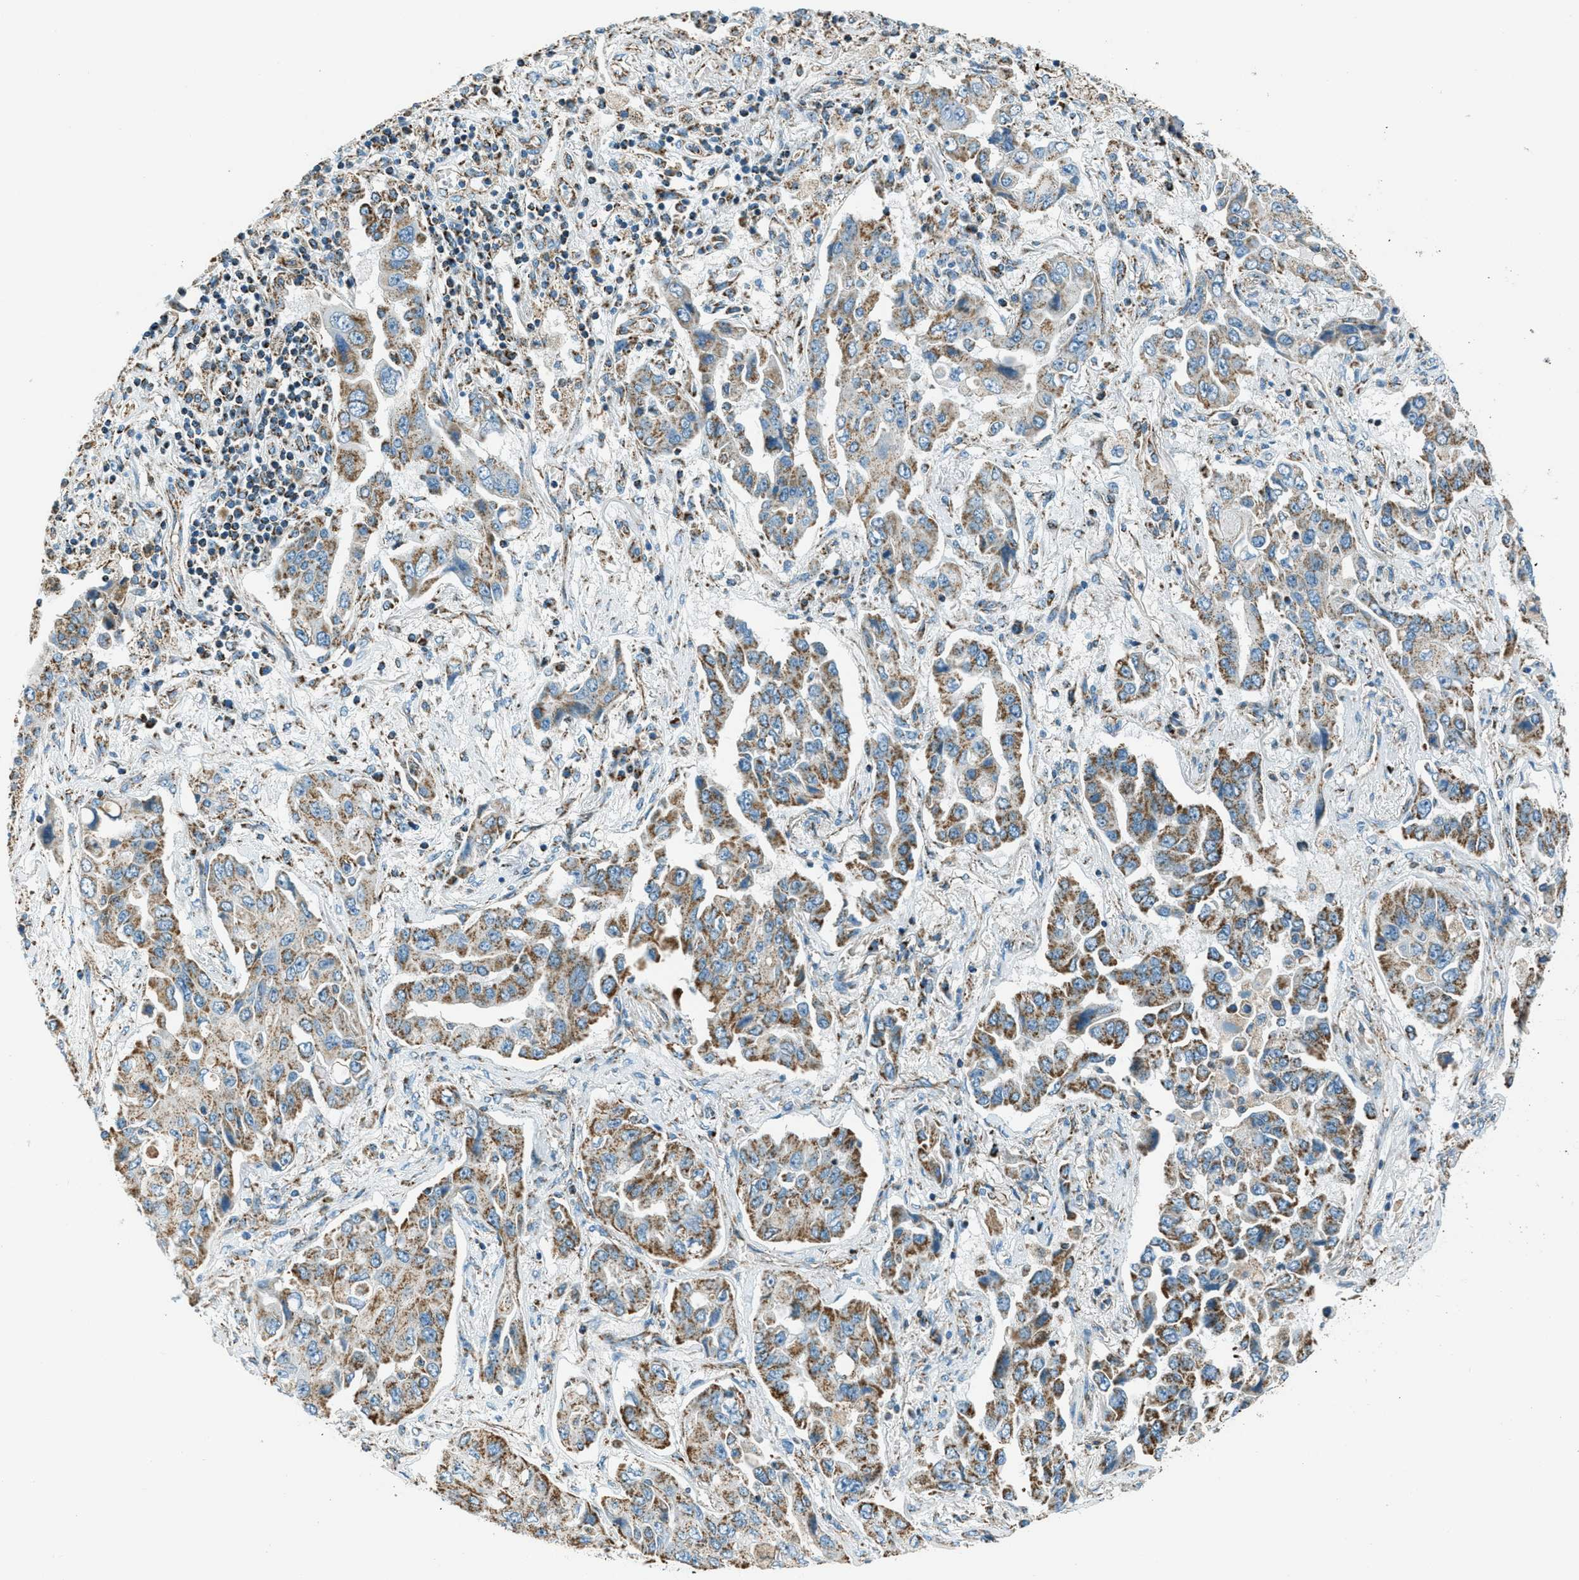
{"staining": {"intensity": "moderate", "quantity": ">75%", "location": "cytoplasmic/membranous"}, "tissue": "lung cancer", "cell_type": "Tumor cells", "image_type": "cancer", "snomed": [{"axis": "morphology", "description": "Adenocarcinoma, NOS"}, {"axis": "topography", "description": "Lung"}], "caption": "Lung cancer (adenocarcinoma) stained with a brown dye shows moderate cytoplasmic/membranous positive positivity in about >75% of tumor cells.", "gene": "CHST15", "patient": {"sex": "female", "age": 65}}